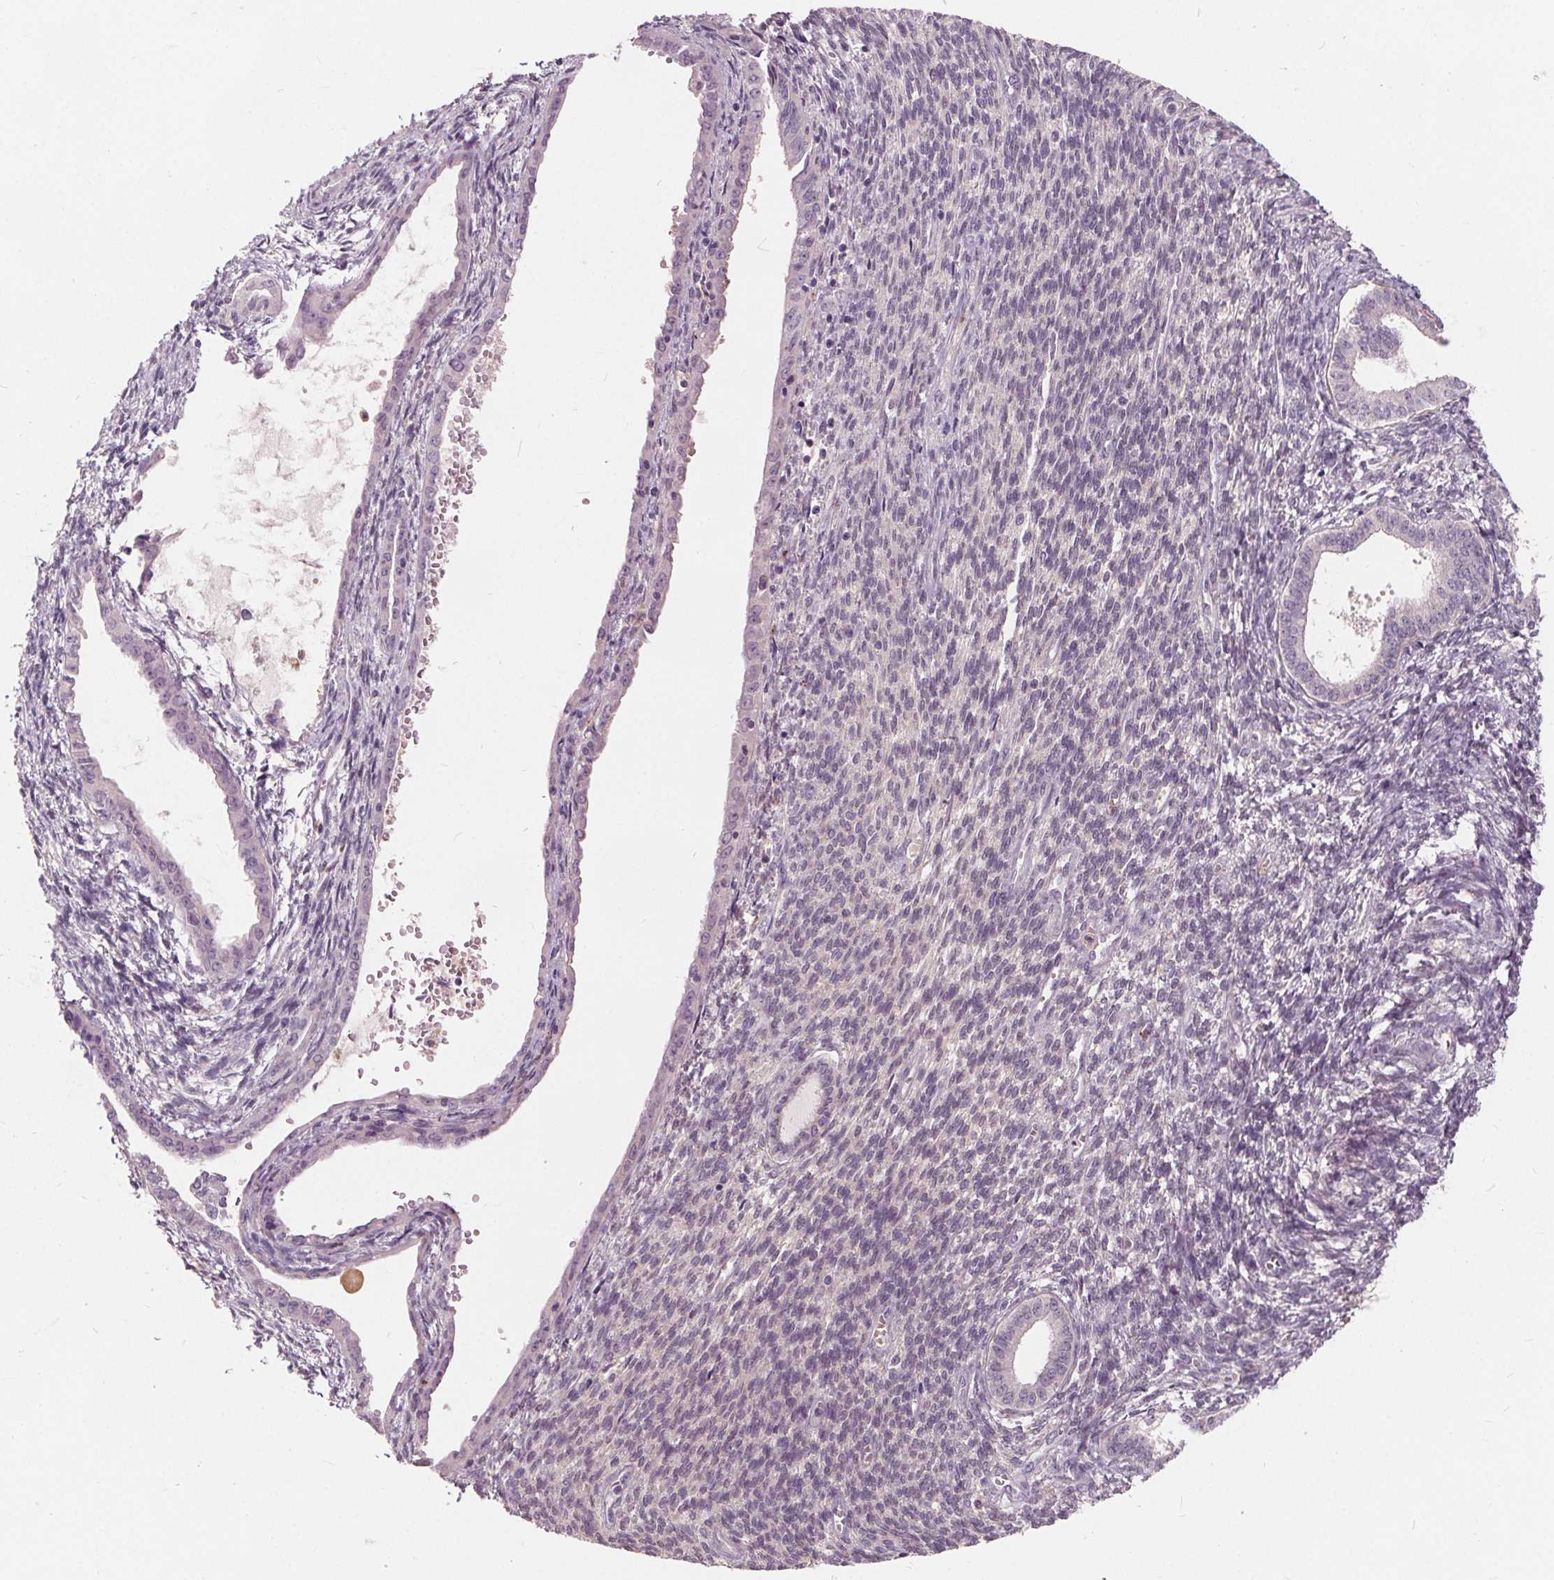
{"staining": {"intensity": "negative", "quantity": "none", "location": "none"}, "tissue": "endometrial cancer", "cell_type": "Tumor cells", "image_type": "cancer", "snomed": [{"axis": "morphology", "description": "Adenocarcinoma, NOS"}, {"axis": "topography", "description": "Endometrium"}], "caption": "Immunohistochemistry (IHC) histopathology image of adenocarcinoma (endometrial) stained for a protein (brown), which reveals no expression in tumor cells. (Stains: DAB IHC with hematoxylin counter stain, Microscopy: brightfield microscopy at high magnification).", "gene": "HAAO", "patient": {"sex": "female", "age": 86}}